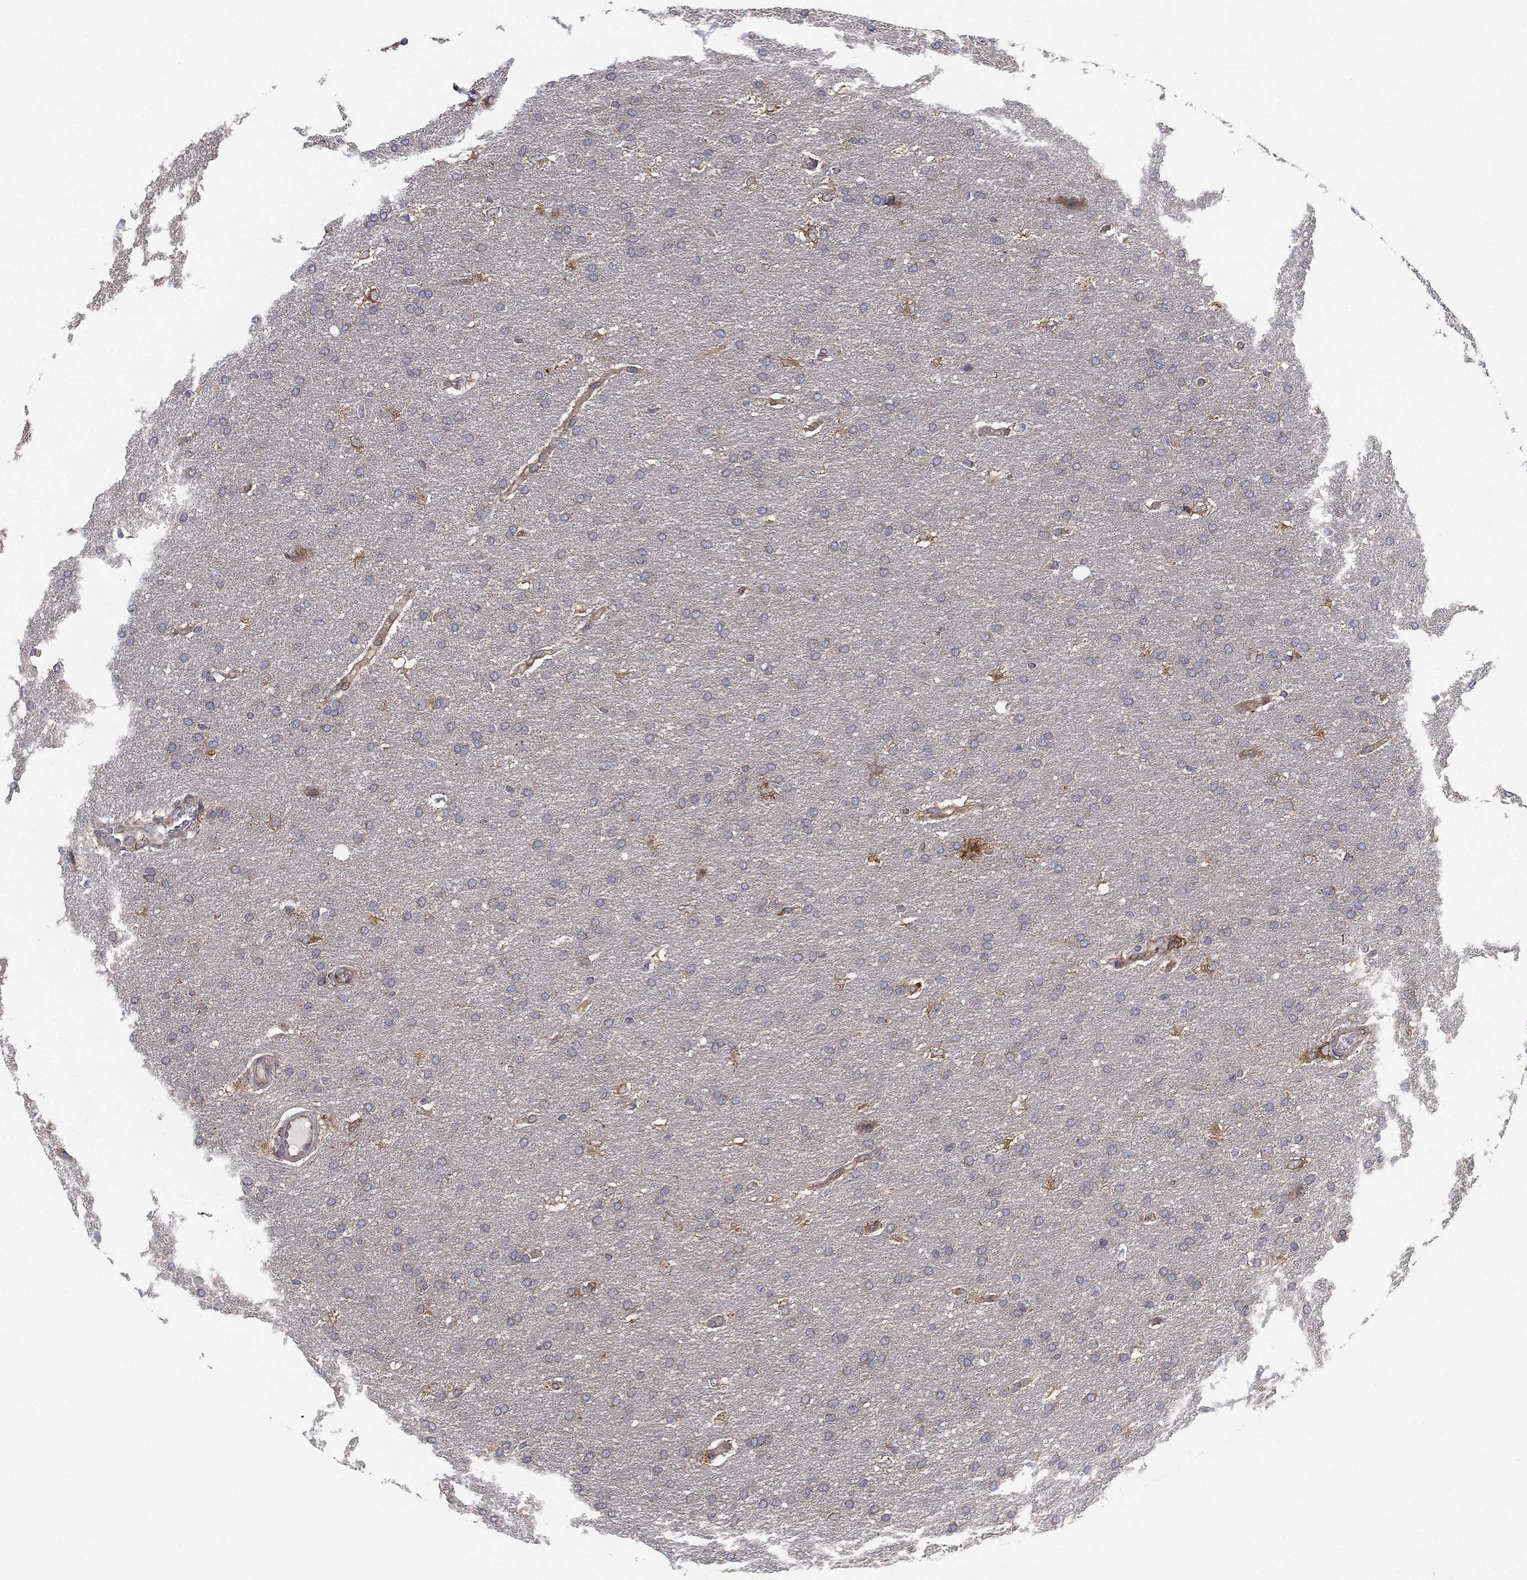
{"staining": {"intensity": "negative", "quantity": "none", "location": "none"}, "tissue": "glioma", "cell_type": "Tumor cells", "image_type": "cancer", "snomed": [{"axis": "morphology", "description": "Glioma, malignant, Low grade"}, {"axis": "topography", "description": "Brain"}], "caption": "Immunohistochemistry (IHC) image of low-grade glioma (malignant) stained for a protein (brown), which demonstrates no positivity in tumor cells. Nuclei are stained in blue.", "gene": "CYB5B", "patient": {"sex": "female", "age": 37}}